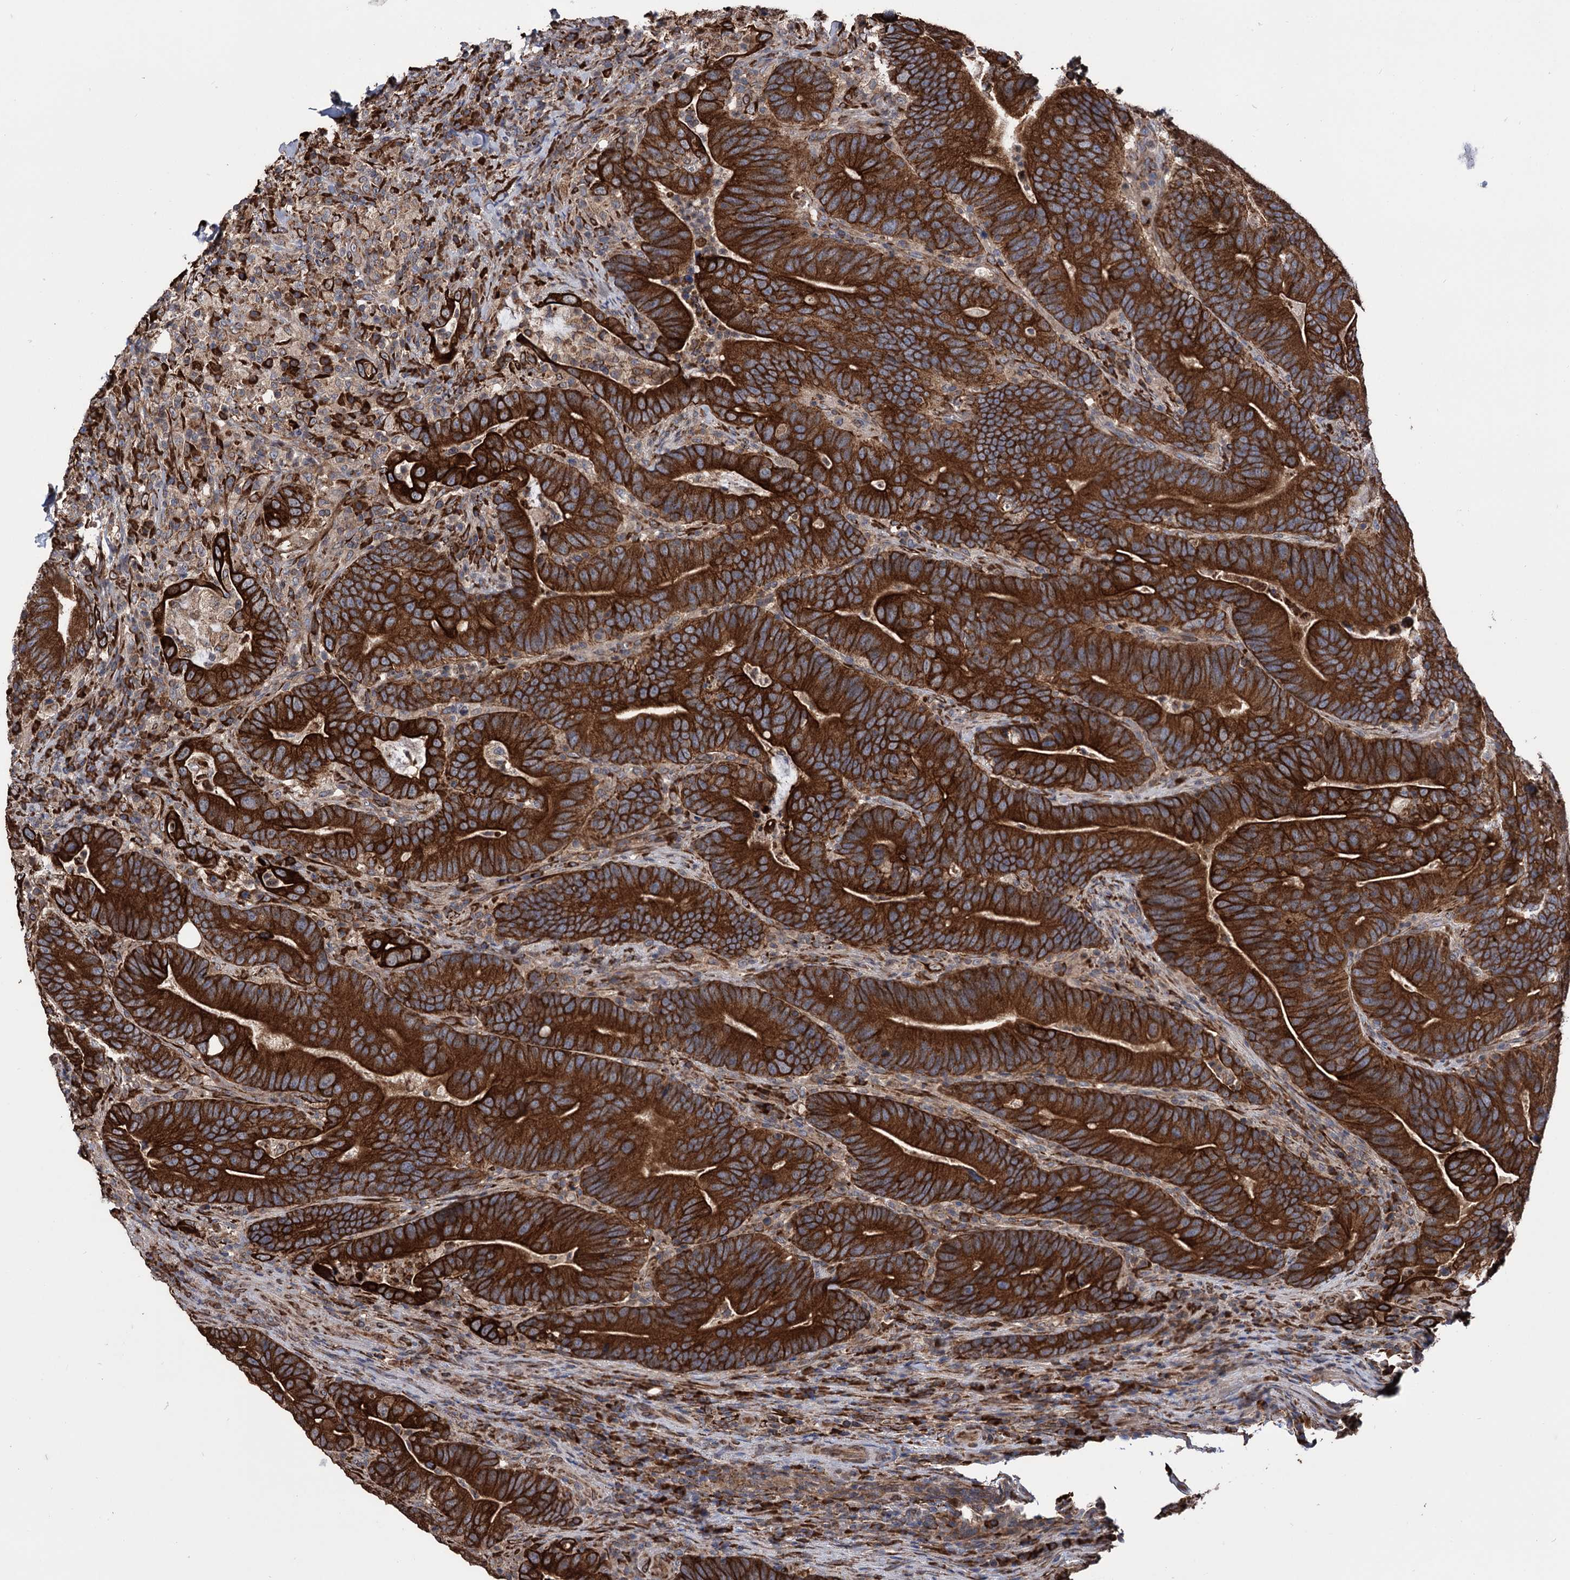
{"staining": {"intensity": "strong", "quantity": ">75%", "location": "cytoplasmic/membranous"}, "tissue": "colorectal cancer", "cell_type": "Tumor cells", "image_type": "cancer", "snomed": [{"axis": "morphology", "description": "Adenocarcinoma, NOS"}, {"axis": "topography", "description": "Colon"}], "caption": "A photomicrograph showing strong cytoplasmic/membranous expression in about >75% of tumor cells in adenocarcinoma (colorectal), as visualized by brown immunohistochemical staining.", "gene": "CDAN1", "patient": {"sex": "female", "age": 66}}